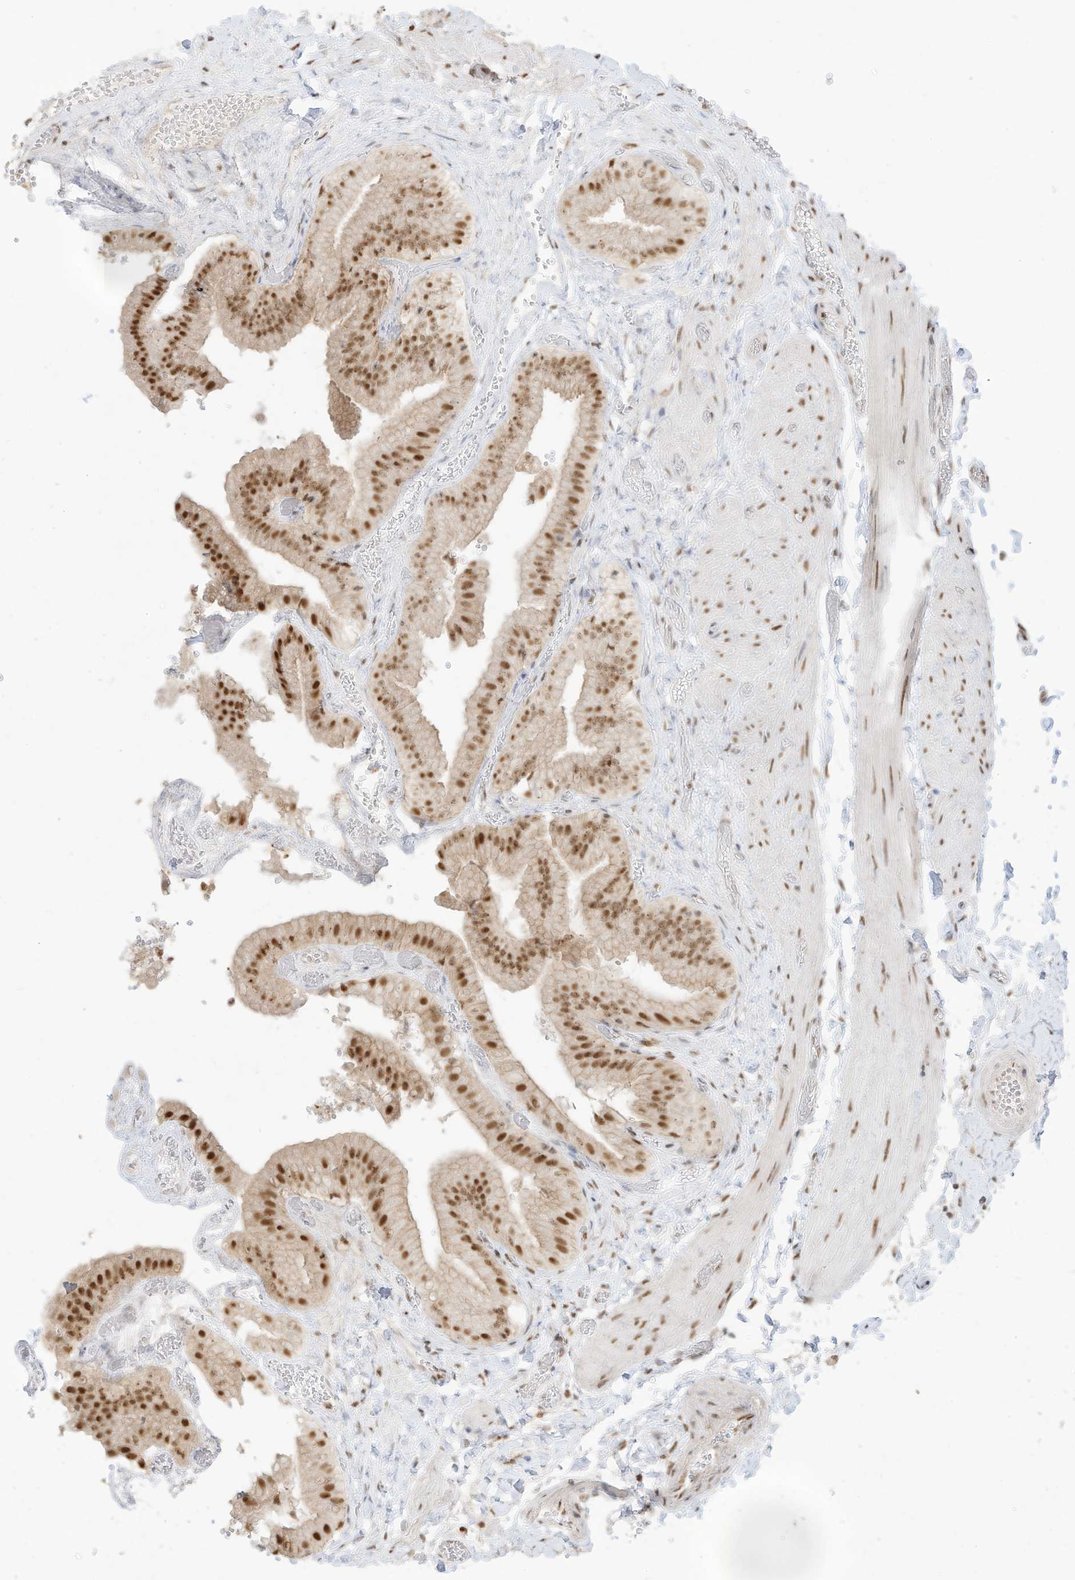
{"staining": {"intensity": "strong", "quantity": "25%-75%", "location": "nuclear"}, "tissue": "gallbladder", "cell_type": "Glandular cells", "image_type": "normal", "snomed": [{"axis": "morphology", "description": "Normal tissue, NOS"}, {"axis": "topography", "description": "Gallbladder"}], "caption": "The immunohistochemical stain labels strong nuclear staining in glandular cells of unremarkable gallbladder.", "gene": "NHSL1", "patient": {"sex": "female", "age": 64}}